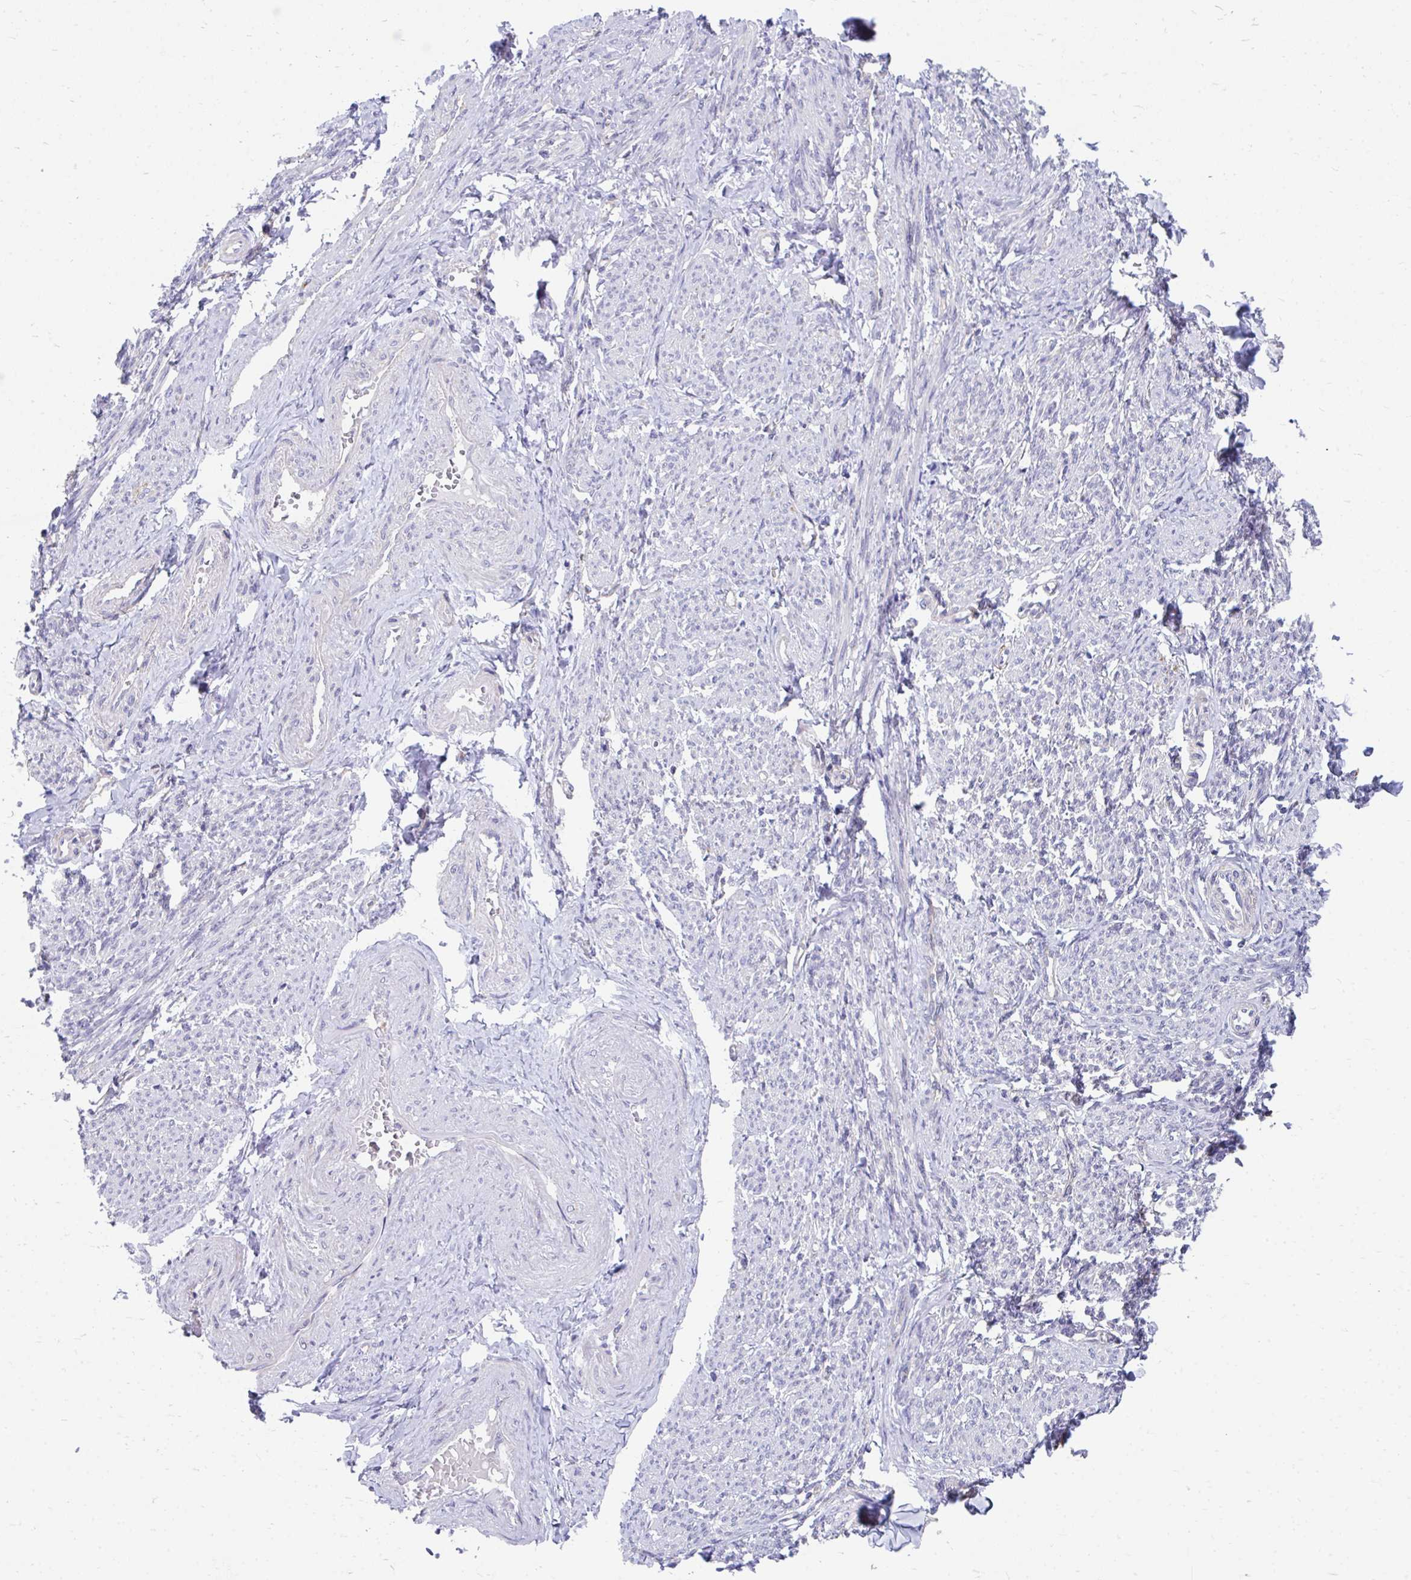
{"staining": {"intensity": "negative", "quantity": "none", "location": "none"}, "tissue": "smooth muscle", "cell_type": "Smooth muscle cells", "image_type": "normal", "snomed": [{"axis": "morphology", "description": "Normal tissue, NOS"}, {"axis": "topography", "description": "Smooth muscle"}], "caption": "Smooth muscle cells show no significant protein positivity in normal smooth muscle. (DAB (3,3'-diaminobenzidine) immunohistochemistry (IHC) with hematoxylin counter stain).", "gene": "FHIP1B", "patient": {"sex": "female", "age": 65}}